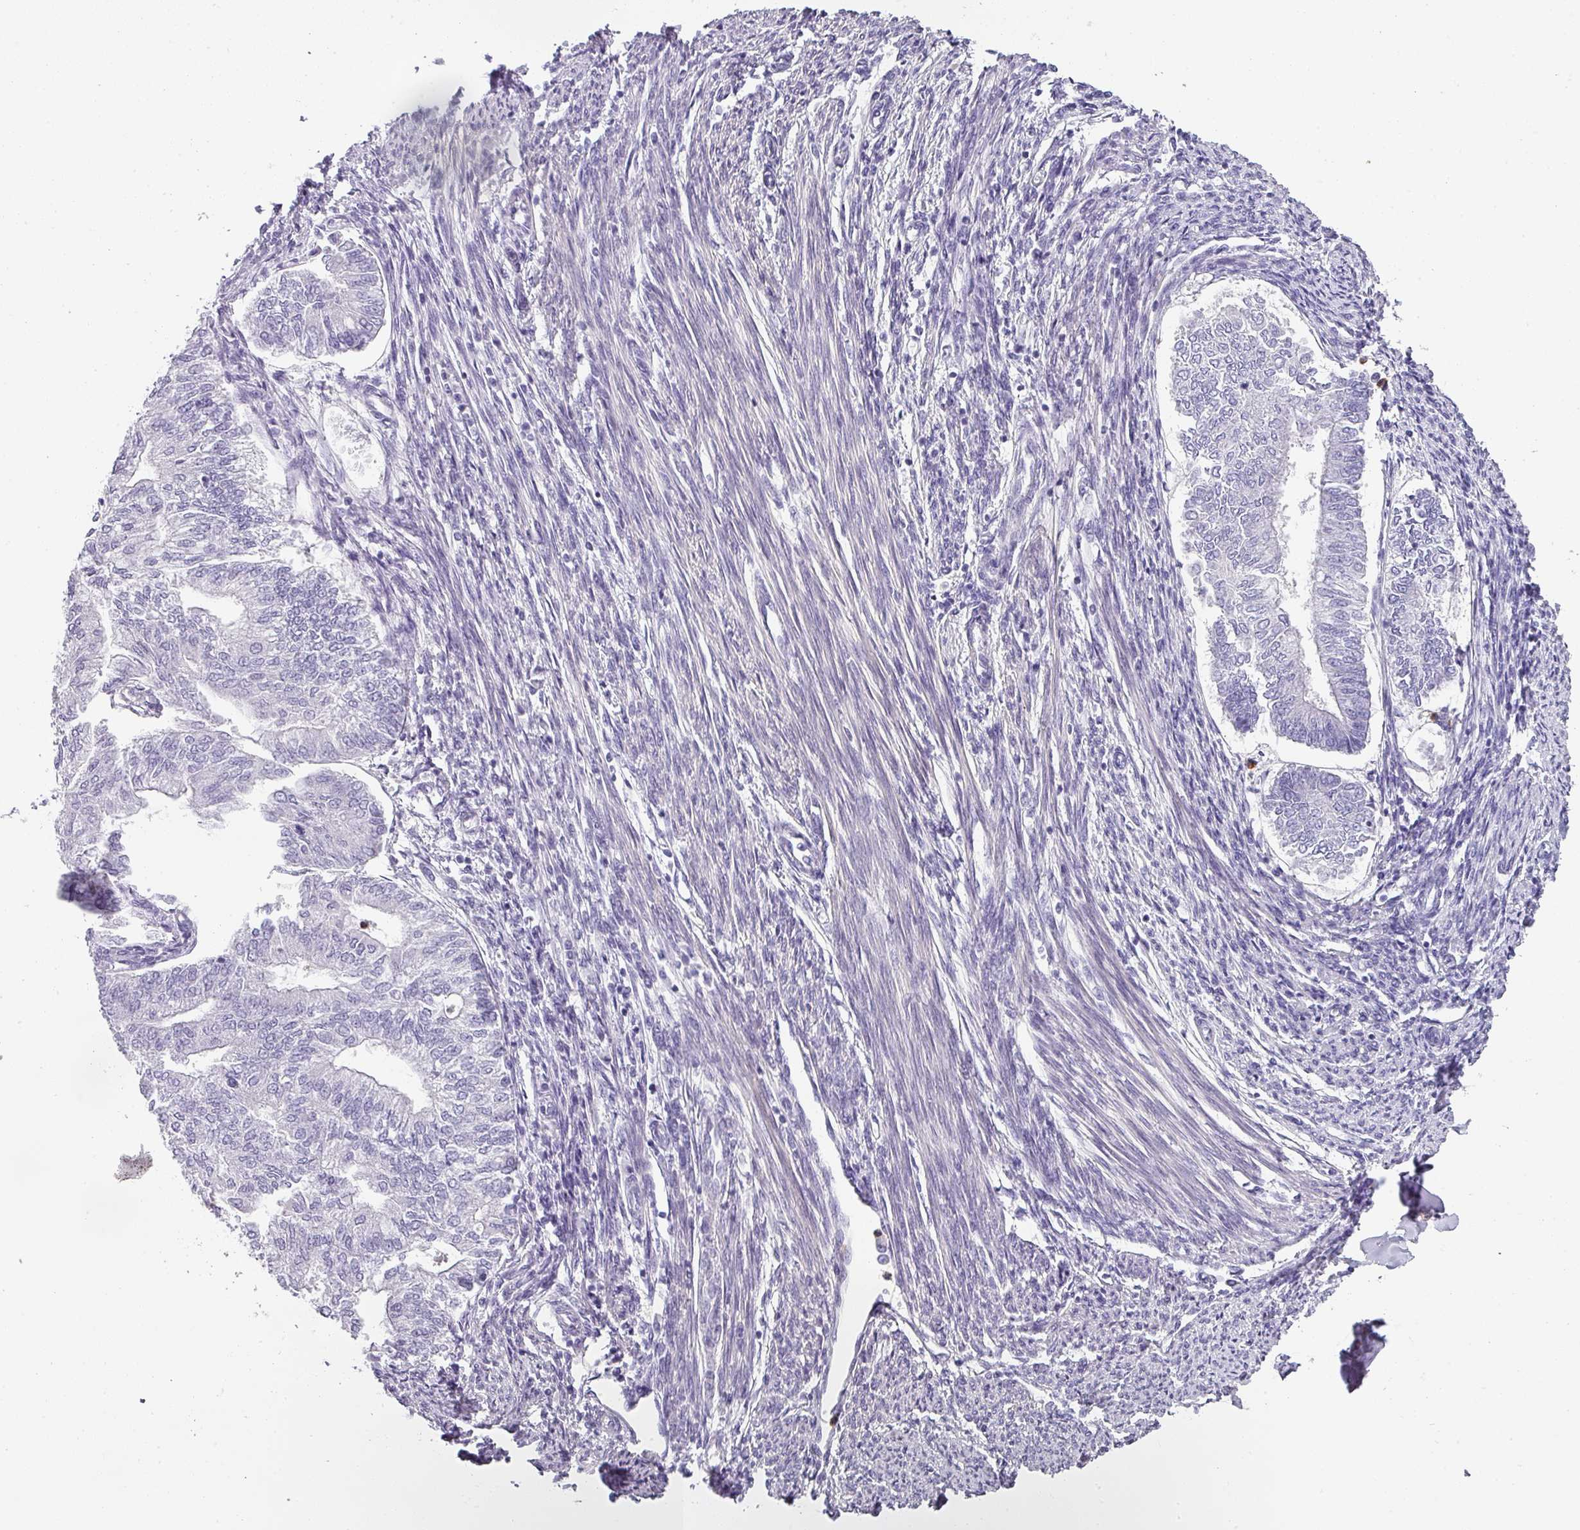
{"staining": {"intensity": "moderate", "quantity": "25%-75%", "location": "cytoplasmic/membranous"}, "tissue": "smooth muscle", "cell_type": "Smooth muscle cells", "image_type": "normal", "snomed": [{"axis": "morphology", "description": "Normal tissue, NOS"}, {"axis": "topography", "description": "Smooth muscle"}, {"axis": "topography", "description": "Uterus"}], "caption": "Immunohistochemistry (DAB) staining of normal human smooth muscle exhibits moderate cytoplasmic/membranous protein positivity in approximately 25%-75% of smooth muscle cells. The staining was performed using DAB, with brown indicating positive protein expression. Nuclei are stained blue with hematoxylin.", "gene": "BTLA", "patient": {"sex": "female", "age": 59}}